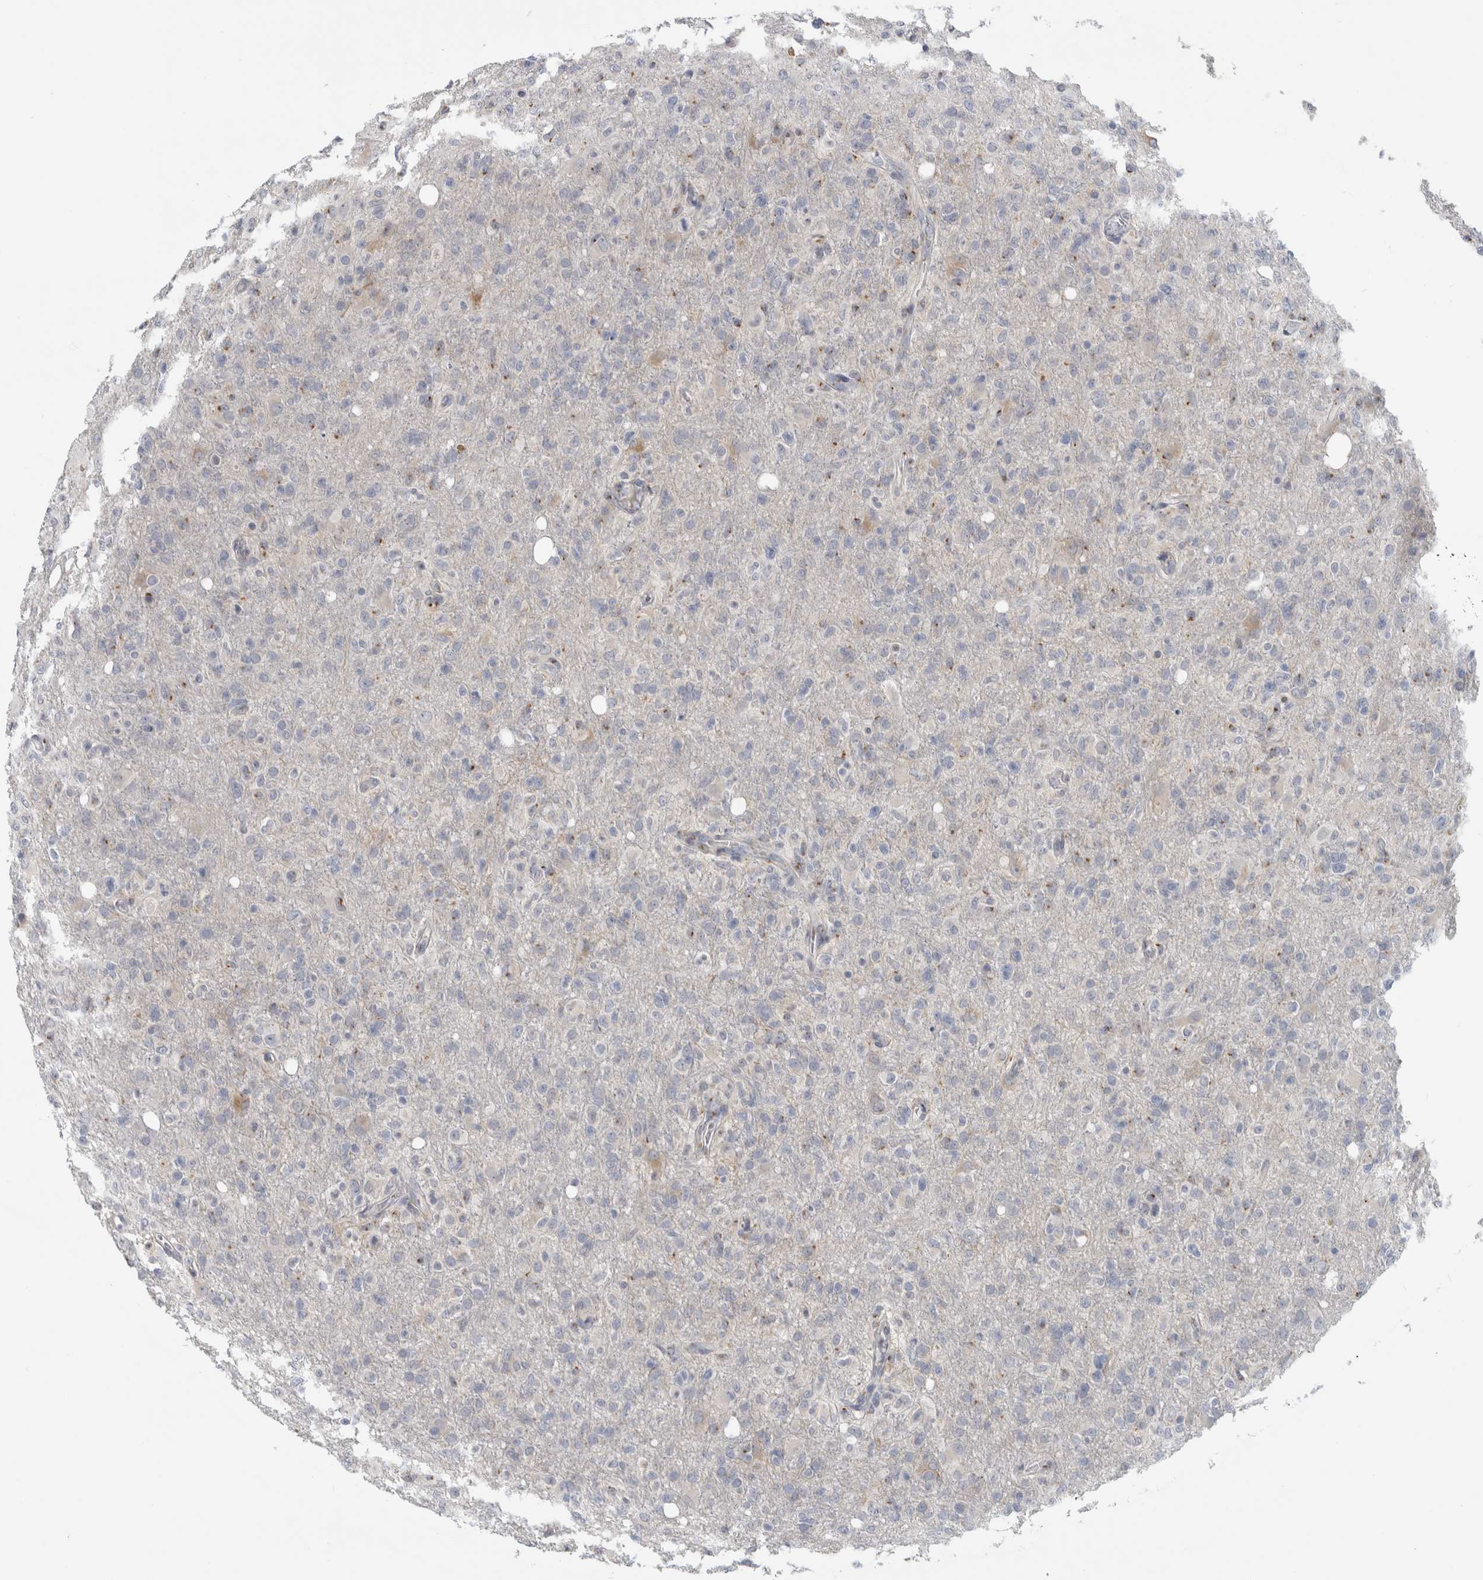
{"staining": {"intensity": "negative", "quantity": "none", "location": "none"}, "tissue": "glioma", "cell_type": "Tumor cells", "image_type": "cancer", "snomed": [{"axis": "morphology", "description": "Glioma, malignant, High grade"}, {"axis": "topography", "description": "Brain"}], "caption": "Malignant glioma (high-grade) was stained to show a protein in brown. There is no significant staining in tumor cells.", "gene": "MGAT1", "patient": {"sex": "female", "age": 57}}